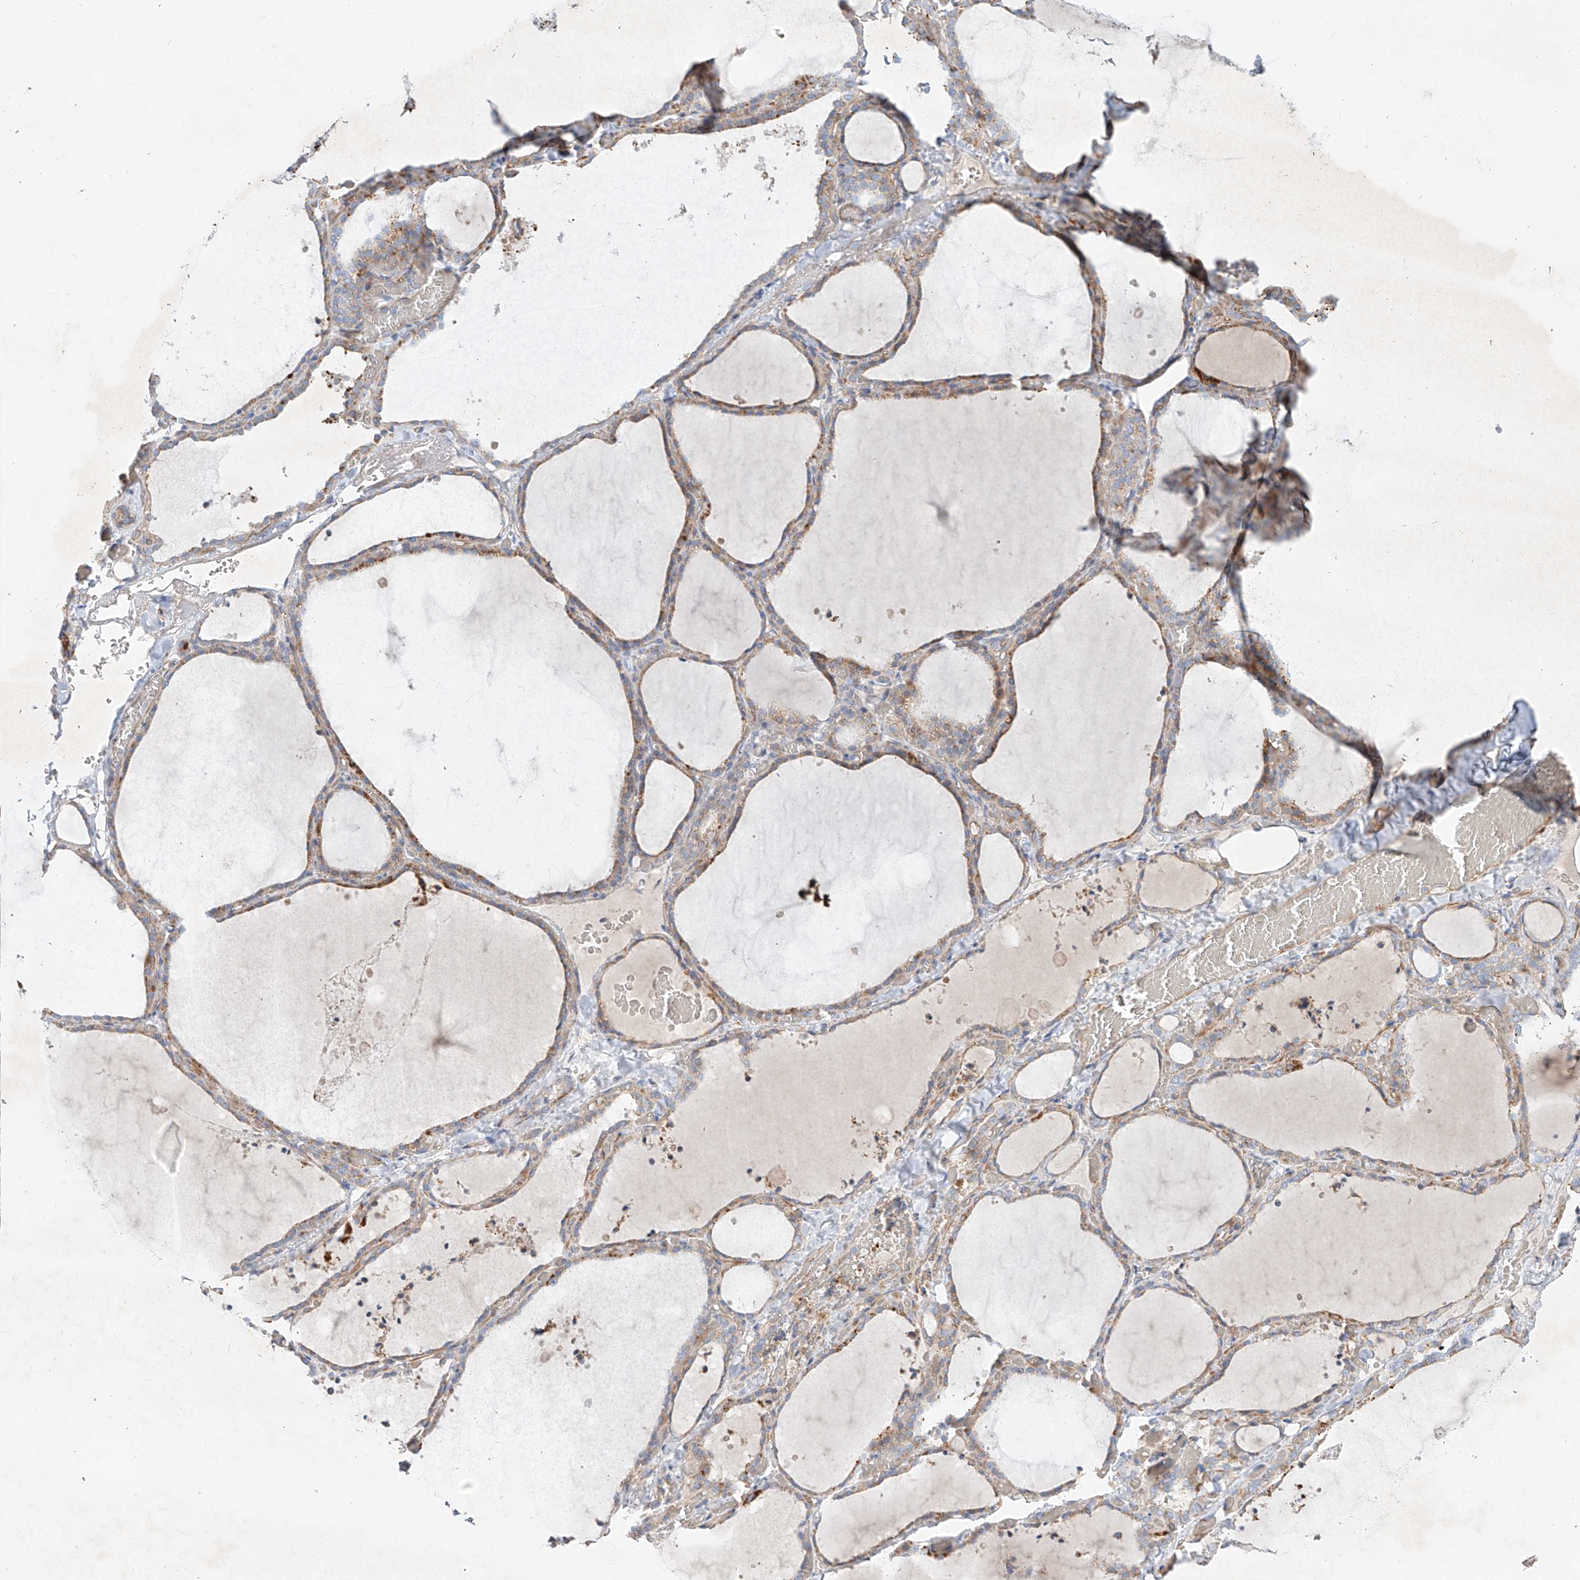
{"staining": {"intensity": "weak", "quantity": ">75%", "location": "cytoplasmic/membranous"}, "tissue": "thyroid gland", "cell_type": "Glandular cells", "image_type": "normal", "snomed": [{"axis": "morphology", "description": "Normal tissue, NOS"}, {"axis": "topography", "description": "Thyroid gland"}], "caption": "Immunohistochemical staining of unremarkable human thyroid gland reveals low levels of weak cytoplasmic/membranous positivity in about >75% of glandular cells. Ihc stains the protein in brown and the nuclei are stained blue.", "gene": "AJM1", "patient": {"sex": "female", "age": 22}}